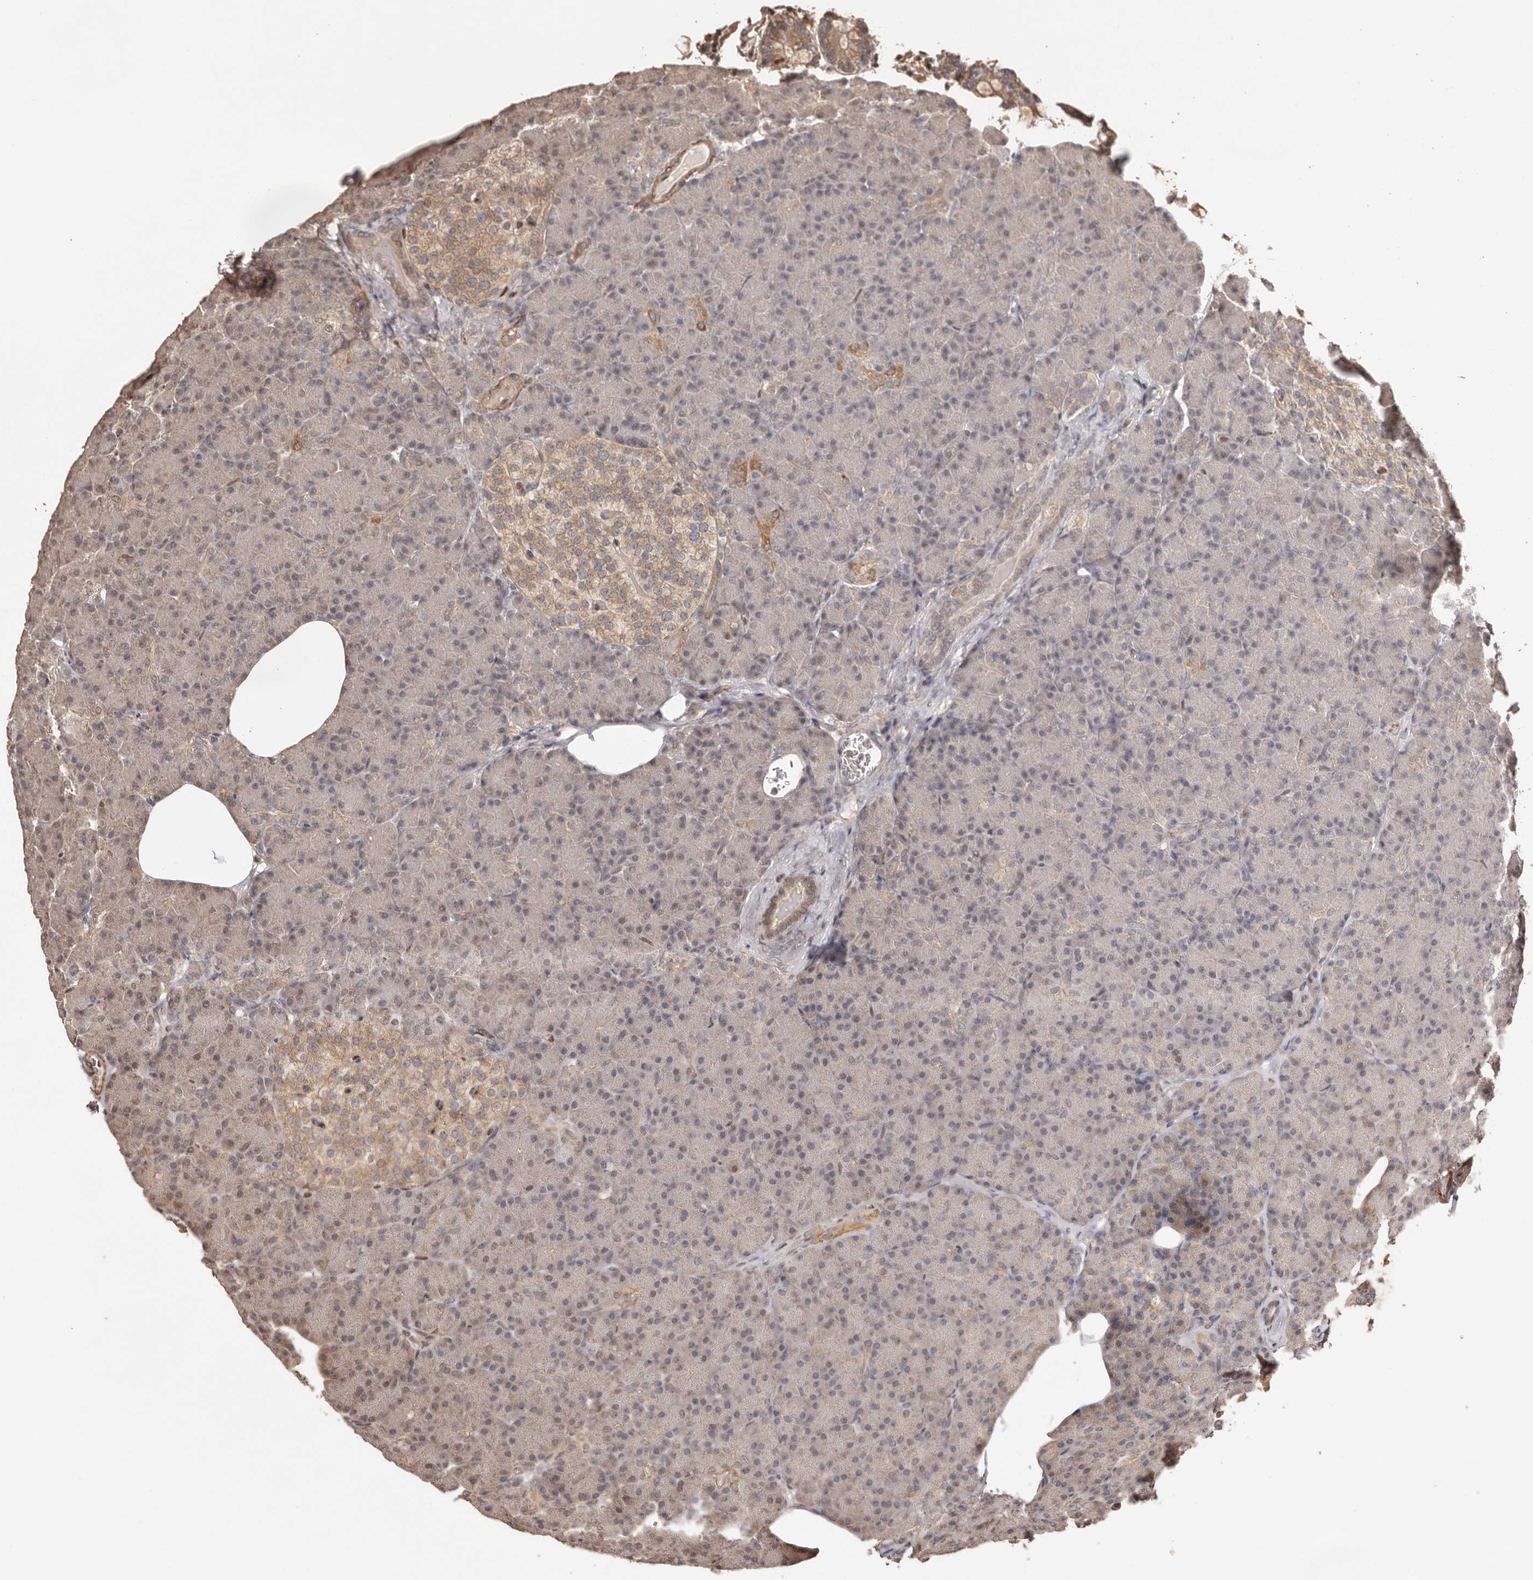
{"staining": {"intensity": "moderate", "quantity": "25%-75%", "location": "cytoplasmic/membranous,nuclear"}, "tissue": "pancreas", "cell_type": "Exocrine glandular cells", "image_type": "normal", "snomed": [{"axis": "morphology", "description": "Normal tissue, NOS"}, {"axis": "topography", "description": "Pancreas"}], "caption": "A high-resolution image shows immunohistochemistry (IHC) staining of benign pancreas, which shows moderate cytoplasmic/membranous,nuclear expression in approximately 25%-75% of exocrine glandular cells. Immunohistochemistry (ihc) stains the protein in brown and the nuclei are stained blue.", "gene": "UBR2", "patient": {"sex": "female", "age": 43}}